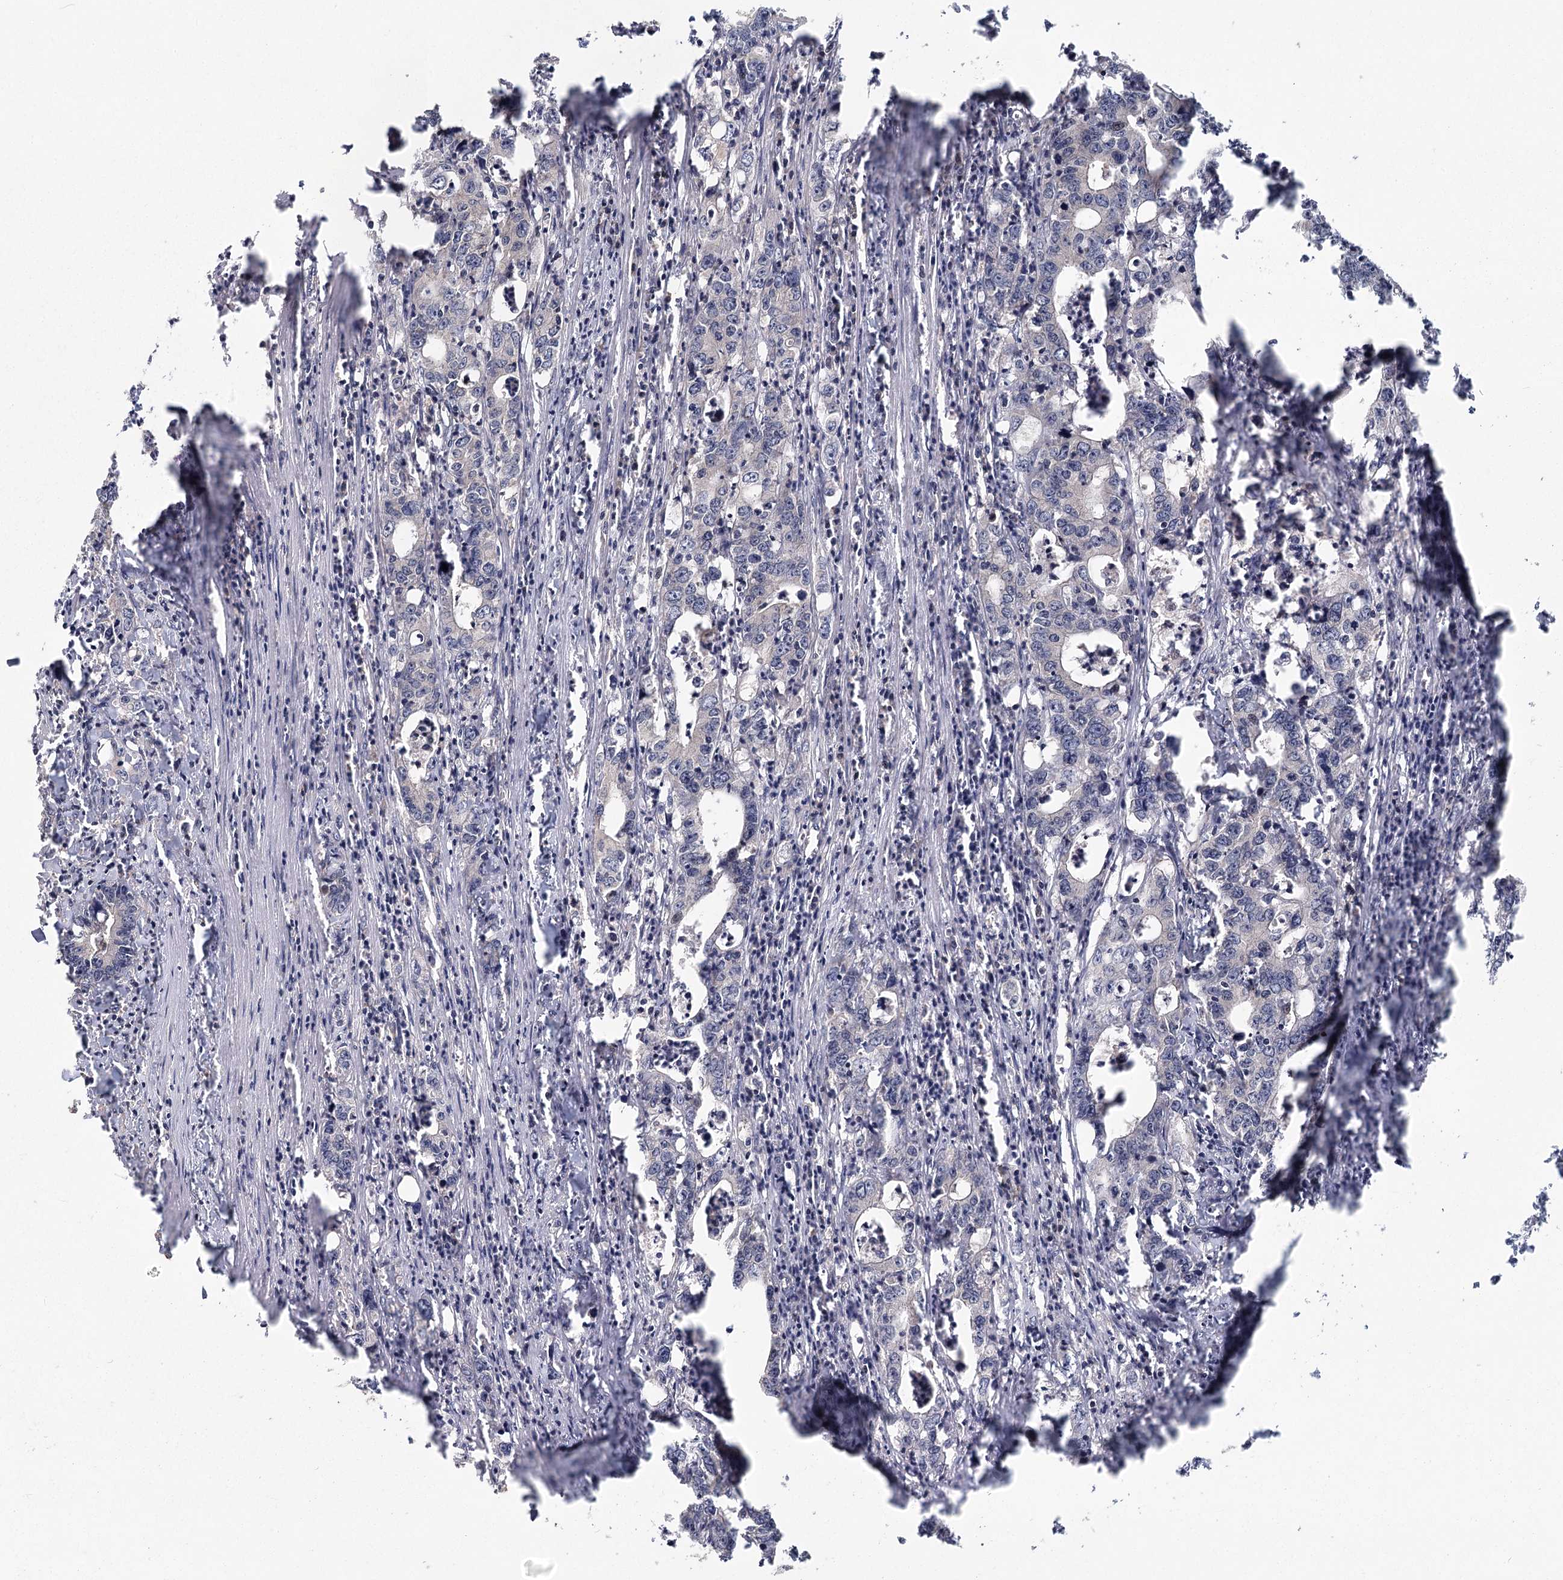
{"staining": {"intensity": "negative", "quantity": "none", "location": "none"}, "tissue": "colorectal cancer", "cell_type": "Tumor cells", "image_type": "cancer", "snomed": [{"axis": "morphology", "description": "Adenocarcinoma, NOS"}, {"axis": "topography", "description": "Colon"}], "caption": "Tumor cells are negative for brown protein staining in colorectal cancer.", "gene": "RAPGEF6", "patient": {"sex": "female", "age": 75}}